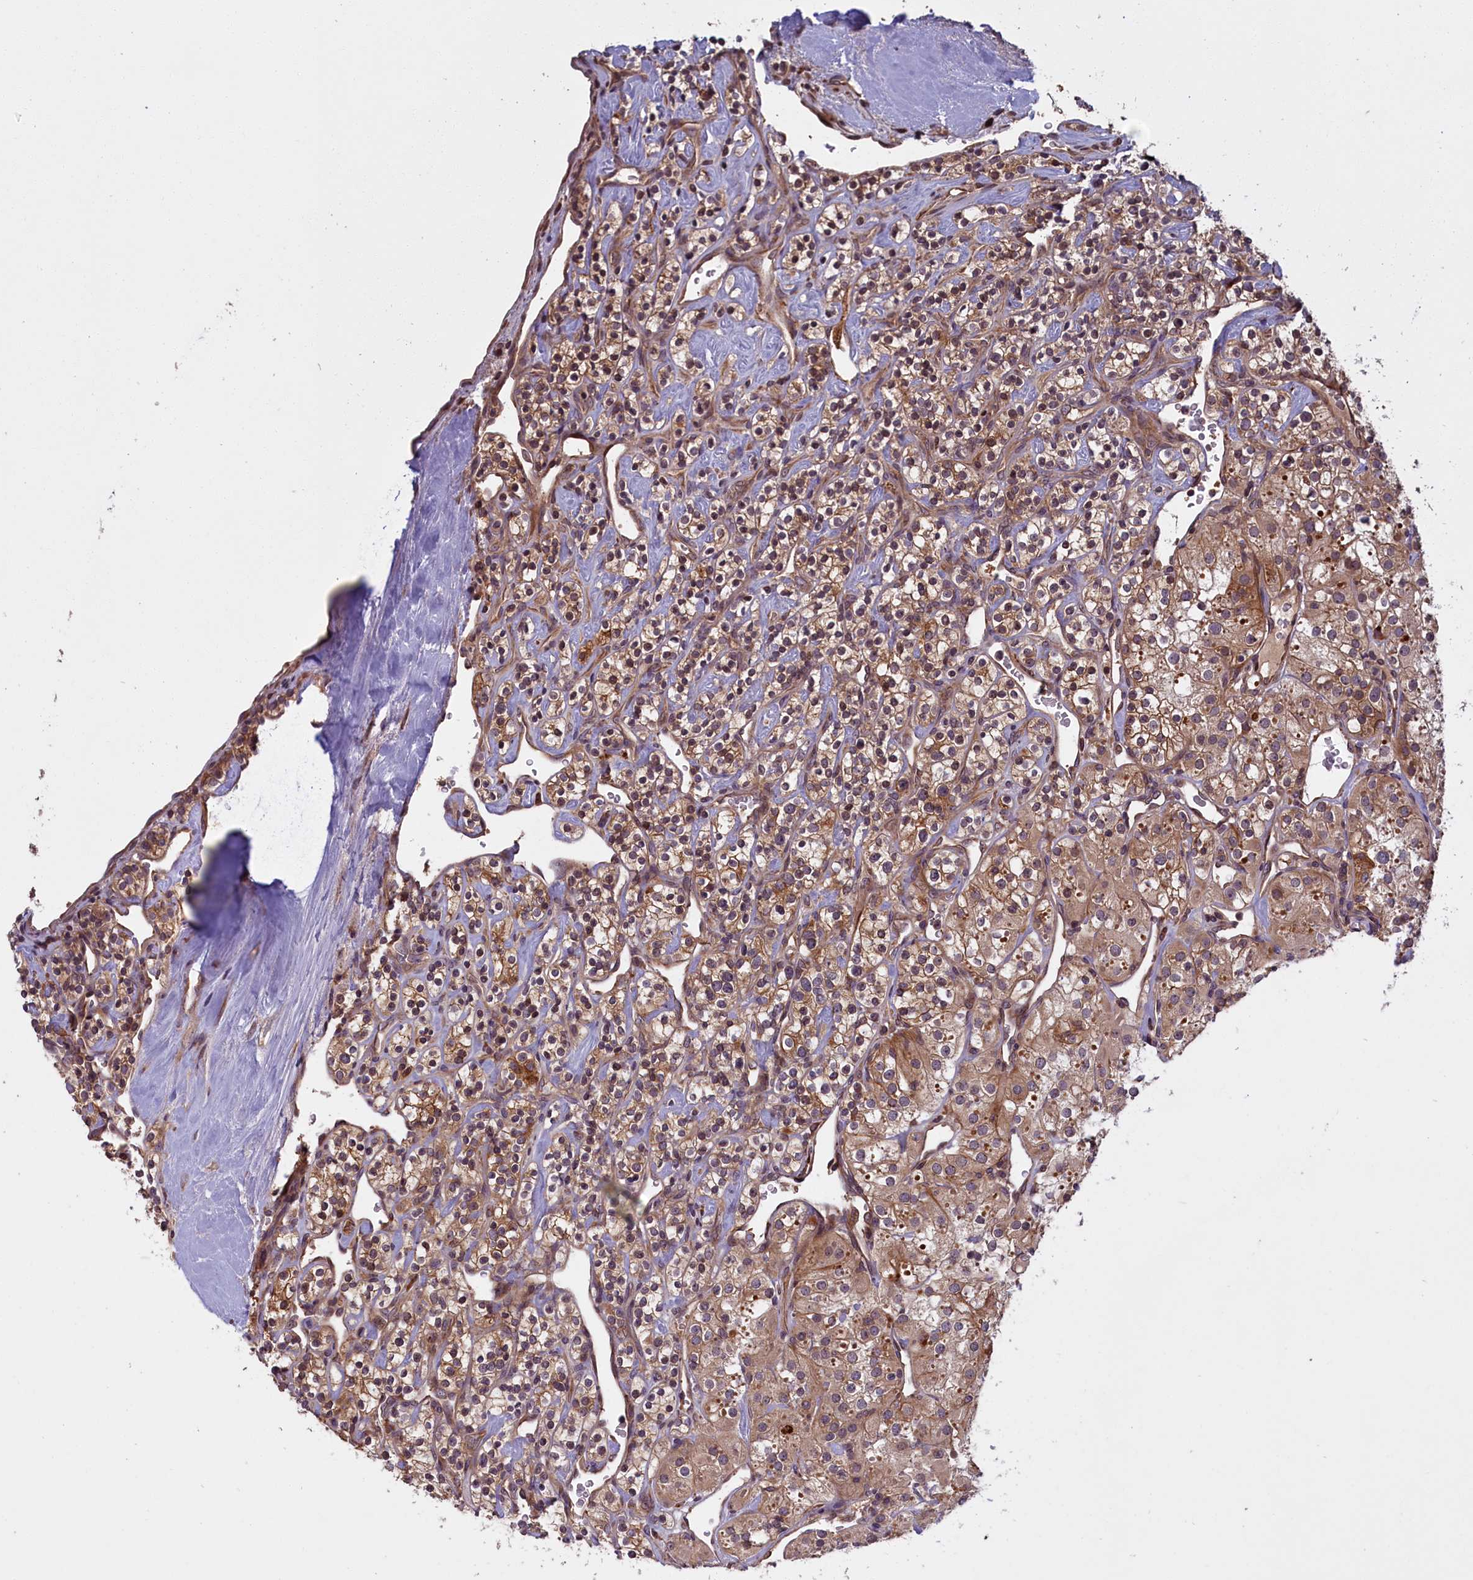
{"staining": {"intensity": "moderate", "quantity": ">75%", "location": "cytoplasmic/membranous"}, "tissue": "renal cancer", "cell_type": "Tumor cells", "image_type": "cancer", "snomed": [{"axis": "morphology", "description": "Adenocarcinoma, NOS"}, {"axis": "topography", "description": "Kidney"}], "caption": "IHC micrograph of neoplastic tissue: human adenocarcinoma (renal) stained using immunohistochemistry reveals medium levels of moderate protein expression localized specifically in the cytoplasmic/membranous of tumor cells, appearing as a cytoplasmic/membranous brown color.", "gene": "DENND1B", "patient": {"sex": "male", "age": 77}}